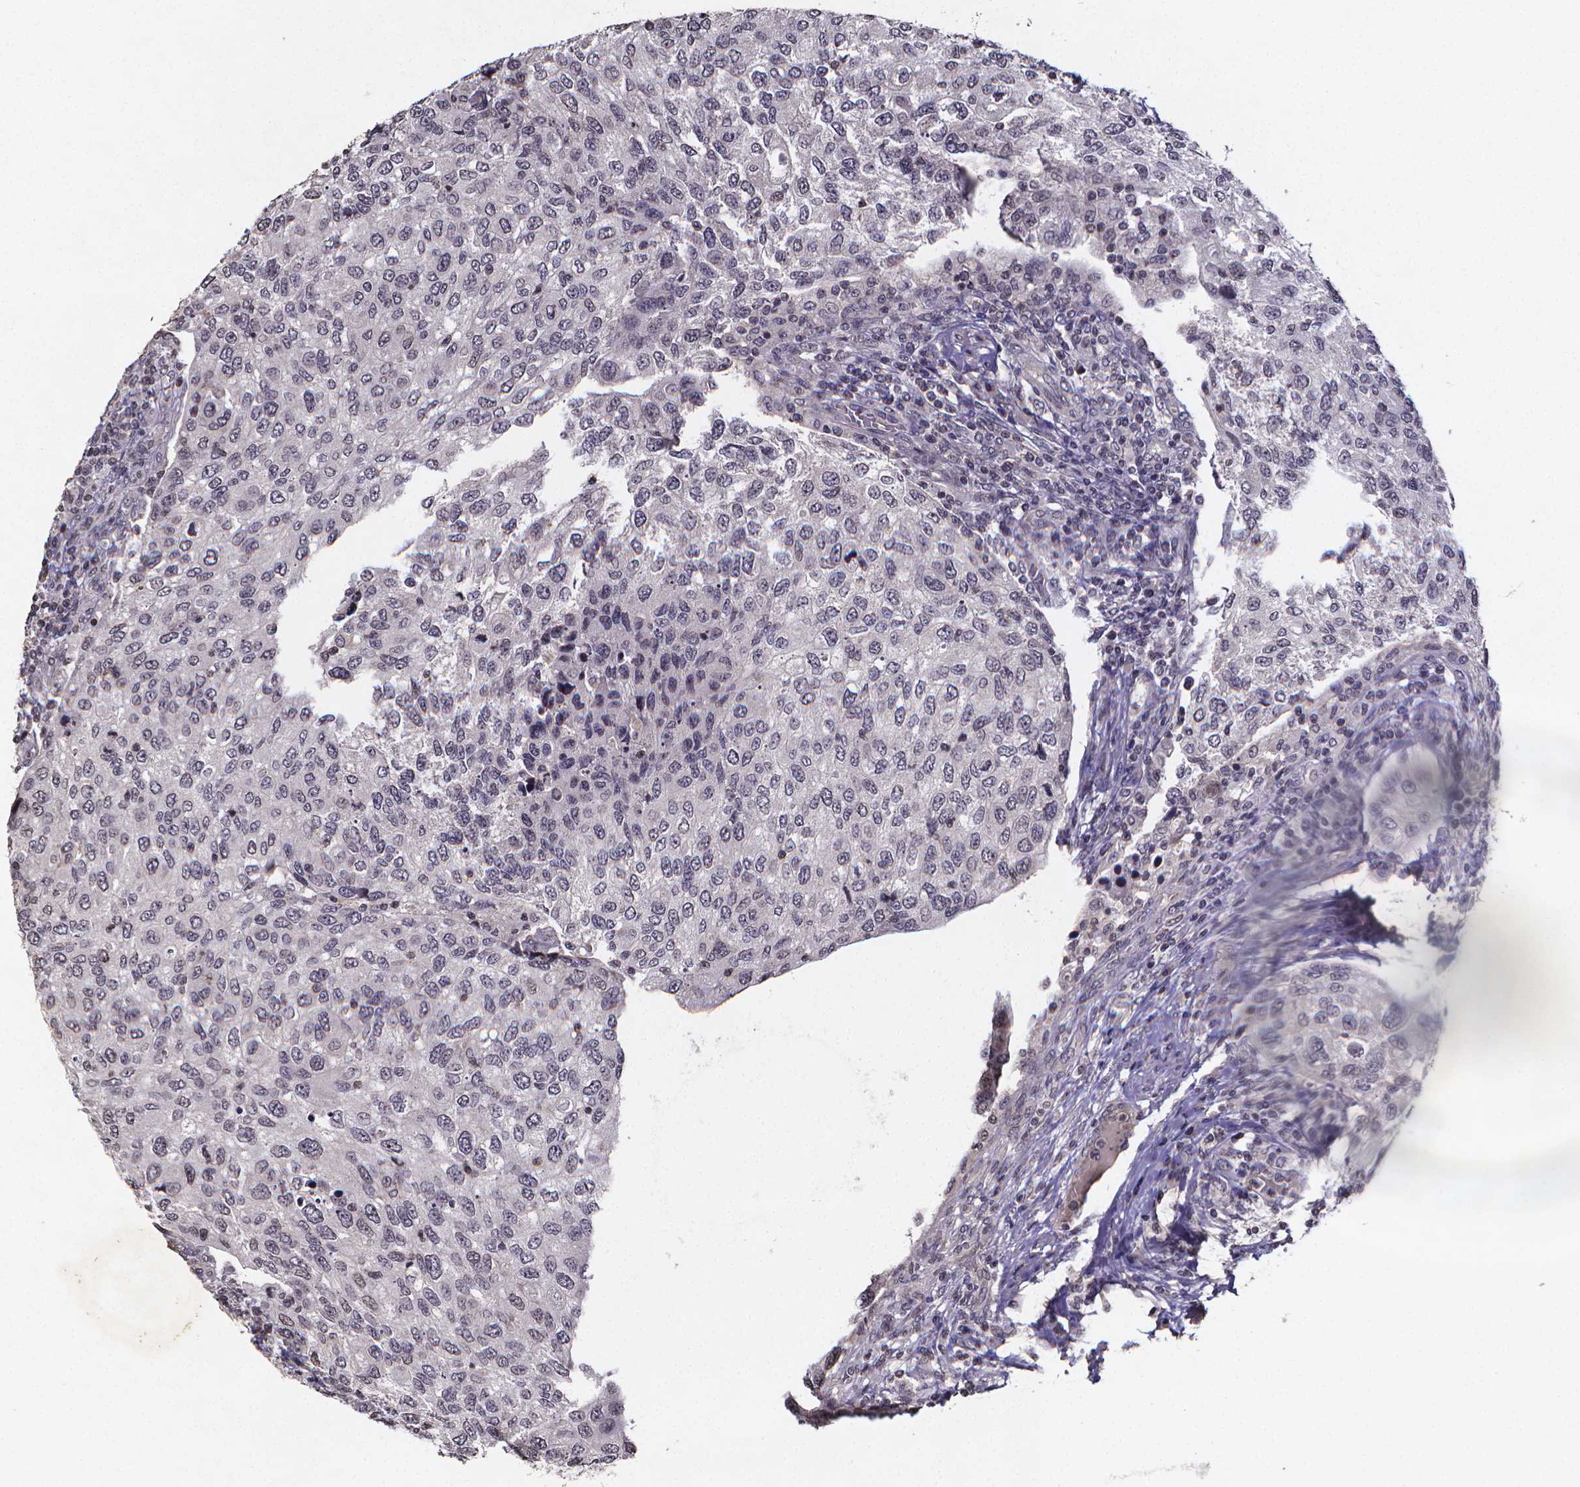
{"staining": {"intensity": "negative", "quantity": "none", "location": "none"}, "tissue": "urothelial cancer", "cell_type": "Tumor cells", "image_type": "cancer", "snomed": [{"axis": "morphology", "description": "Urothelial carcinoma, High grade"}, {"axis": "topography", "description": "Urinary bladder"}], "caption": "Tumor cells are negative for brown protein staining in high-grade urothelial carcinoma.", "gene": "TP73", "patient": {"sex": "female", "age": 78}}